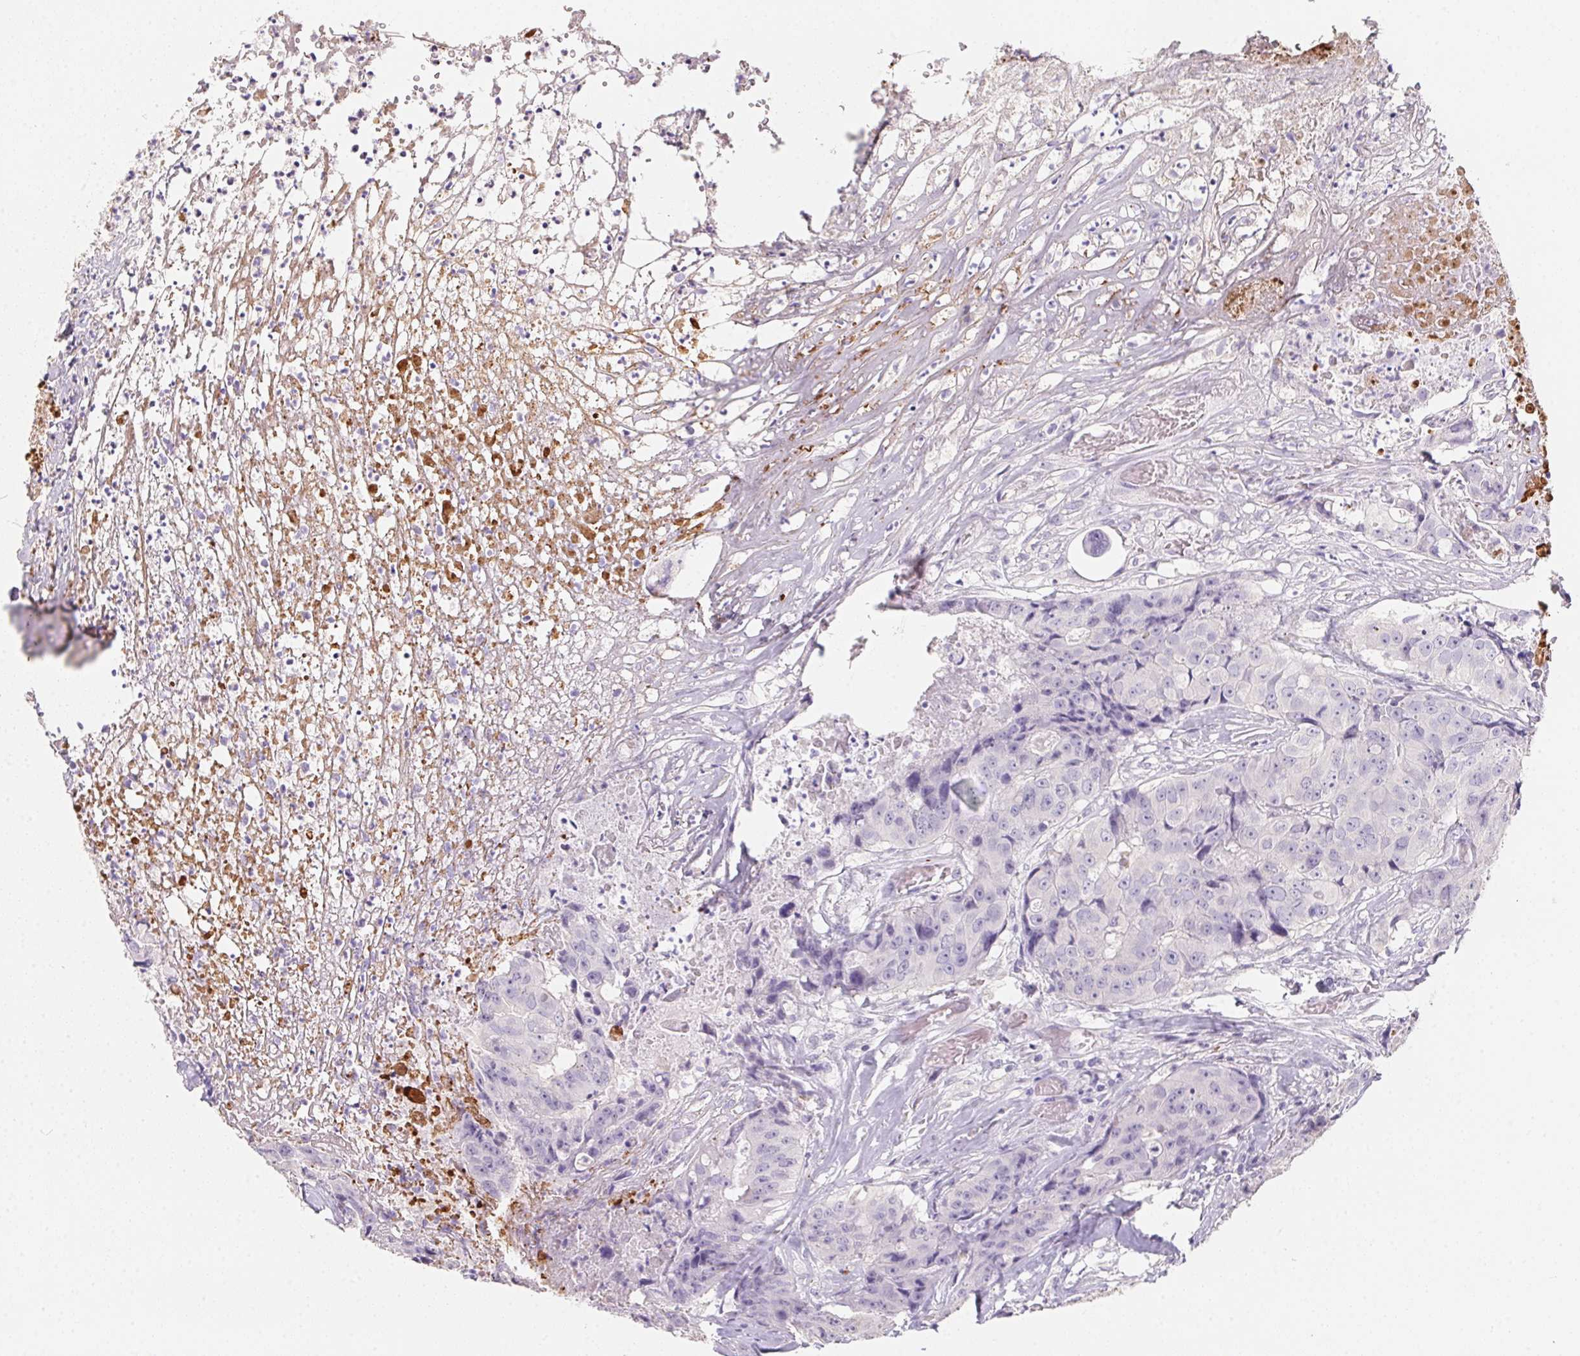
{"staining": {"intensity": "negative", "quantity": "none", "location": "none"}, "tissue": "colorectal cancer", "cell_type": "Tumor cells", "image_type": "cancer", "snomed": [{"axis": "morphology", "description": "Adenocarcinoma, NOS"}, {"axis": "topography", "description": "Rectum"}], "caption": "This is an immunohistochemistry micrograph of human colorectal cancer (adenocarcinoma). There is no positivity in tumor cells.", "gene": "MYL4", "patient": {"sex": "female", "age": 62}}